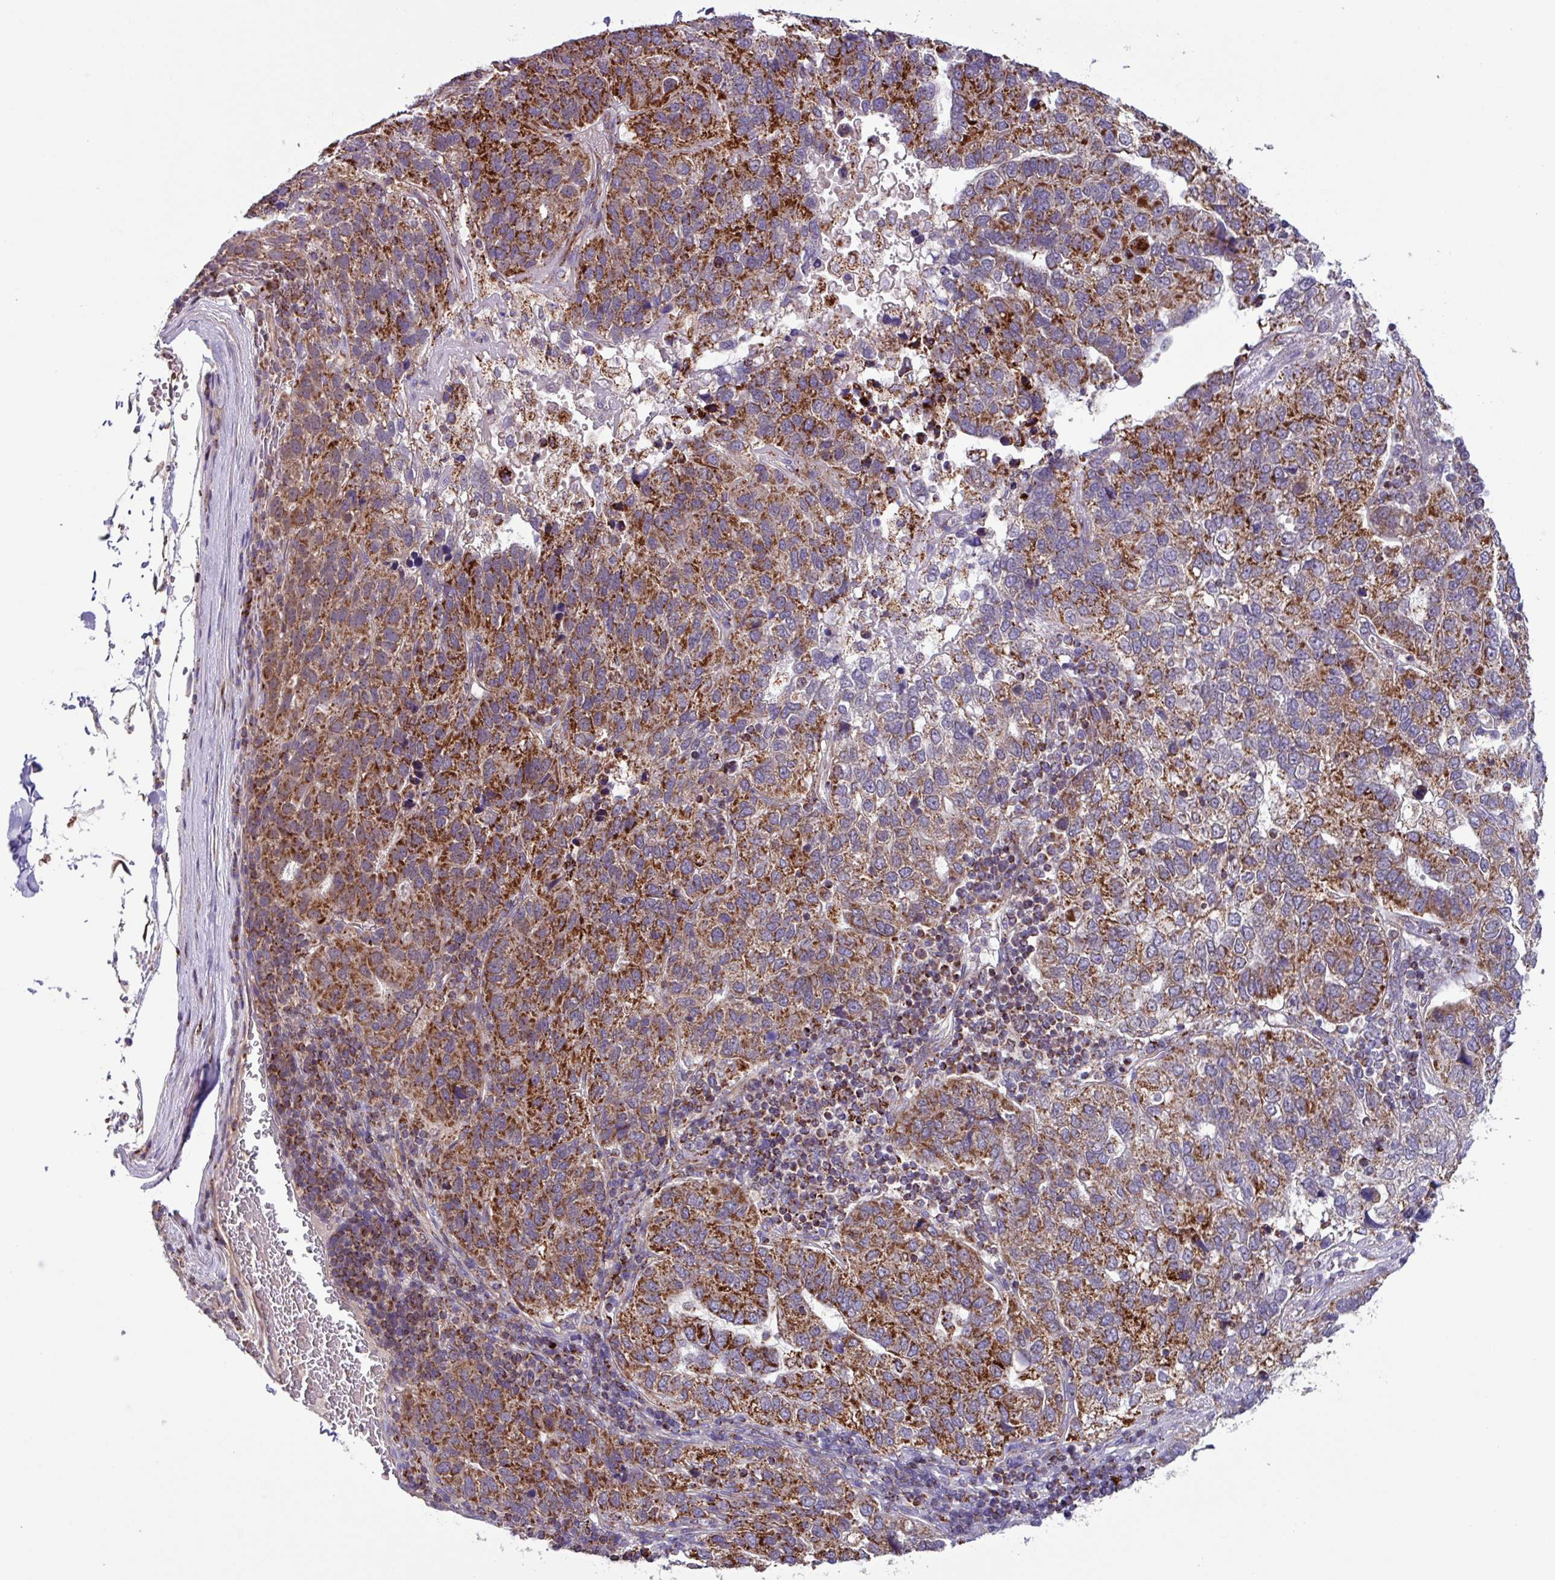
{"staining": {"intensity": "strong", "quantity": ">75%", "location": "cytoplasmic/membranous"}, "tissue": "pancreatic cancer", "cell_type": "Tumor cells", "image_type": "cancer", "snomed": [{"axis": "morphology", "description": "Adenocarcinoma, NOS"}, {"axis": "topography", "description": "Pancreas"}], "caption": "Tumor cells demonstrate high levels of strong cytoplasmic/membranous expression in approximately >75% of cells in human pancreatic cancer (adenocarcinoma).", "gene": "AKIRIN1", "patient": {"sex": "female", "age": 61}}